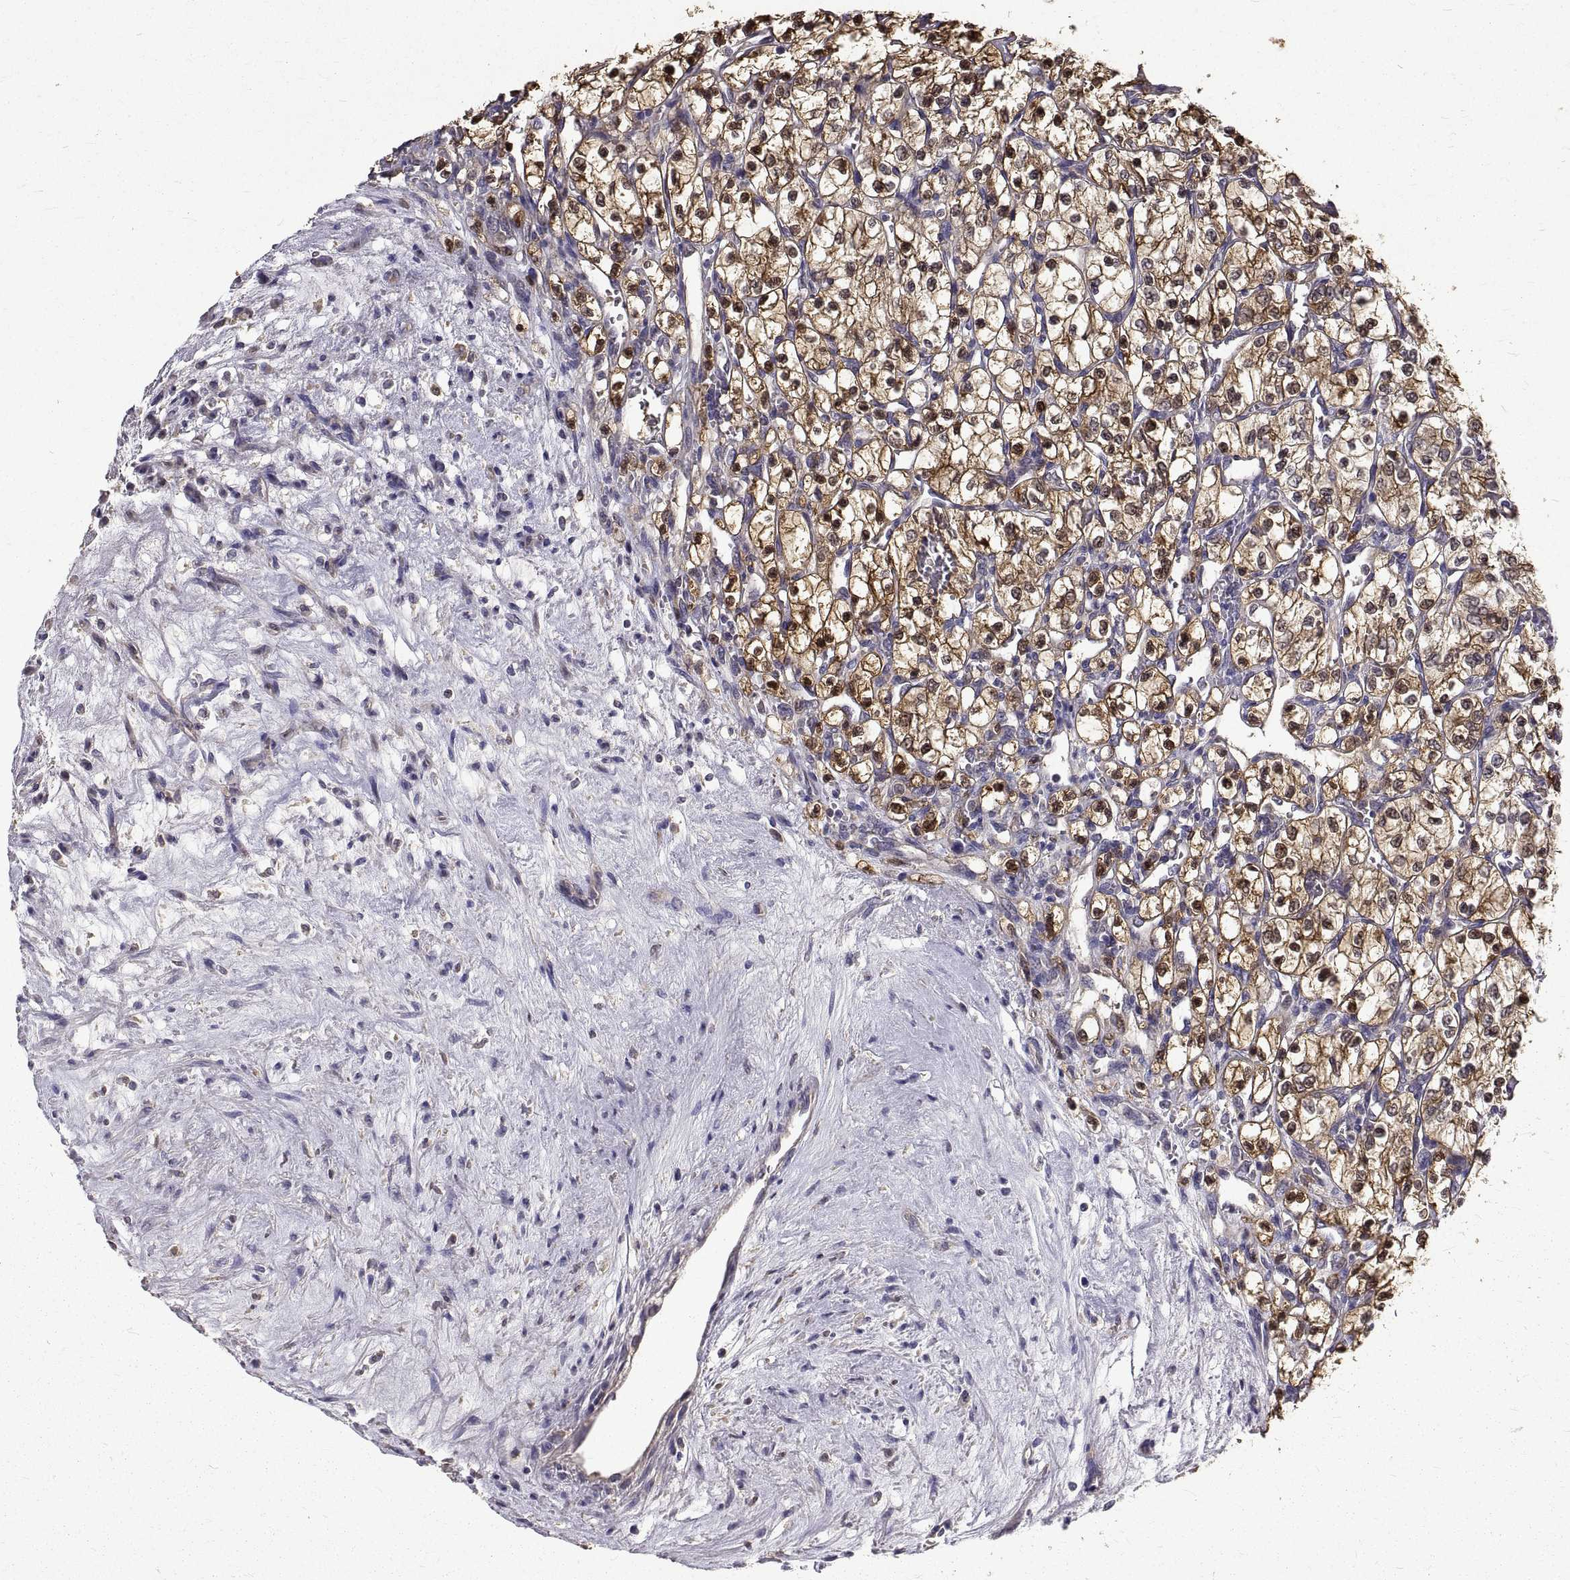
{"staining": {"intensity": "moderate", "quantity": ">75%", "location": "cytoplasmic/membranous,nuclear"}, "tissue": "renal cancer", "cell_type": "Tumor cells", "image_type": "cancer", "snomed": [{"axis": "morphology", "description": "Adenocarcinoma, NOS"}, {"axis": "topography", "description": "Kidney"}], "caption": "This micrograph displays immunohistochemistry staining of renal cancer (adenocarcinoma), with medium moderate cytoplasmic/membranous and nuclear staining in approximately >75% of tumor cells.", "gene": "PEA15", "patient": {"sex": "female", "age": 69}}